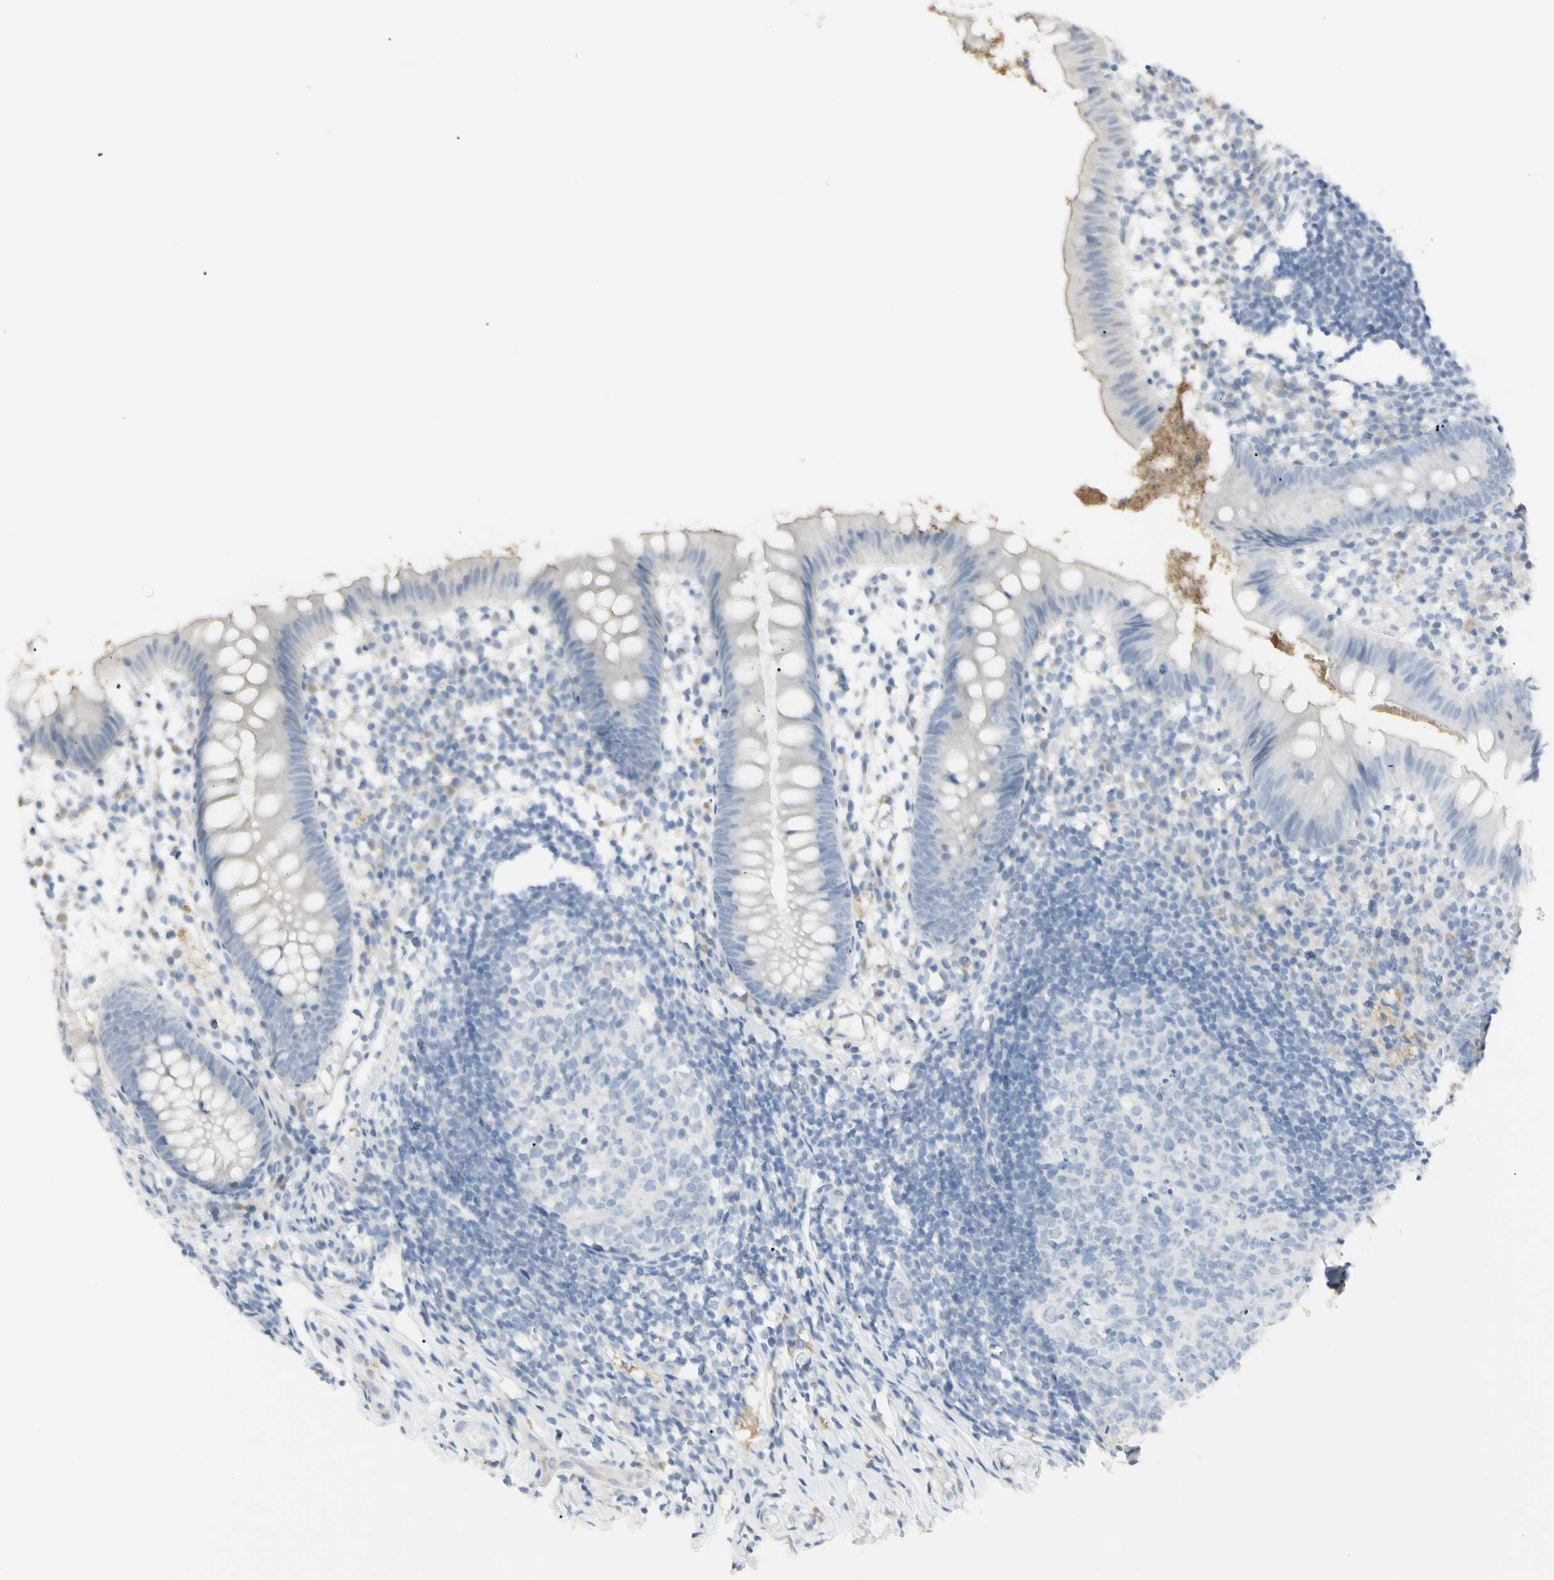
{"staining": {"intensity": "negative", "quantity": "none", "location": "none"}, "tissue": "appendix", "cell_type": "Glandular cells", "image_type": "normal", "snomed": [{"axis": "morphology", "description": "Normal tissue, NOS"}, {"axis": "topography", "description": "Appendix"}], "caption": "This is an immunohistochemistry photomicrograph of normal appendix. There is no expression in glandular cells.", "gene": "PIP", "patient": {"sex": "female", "age": 20}}